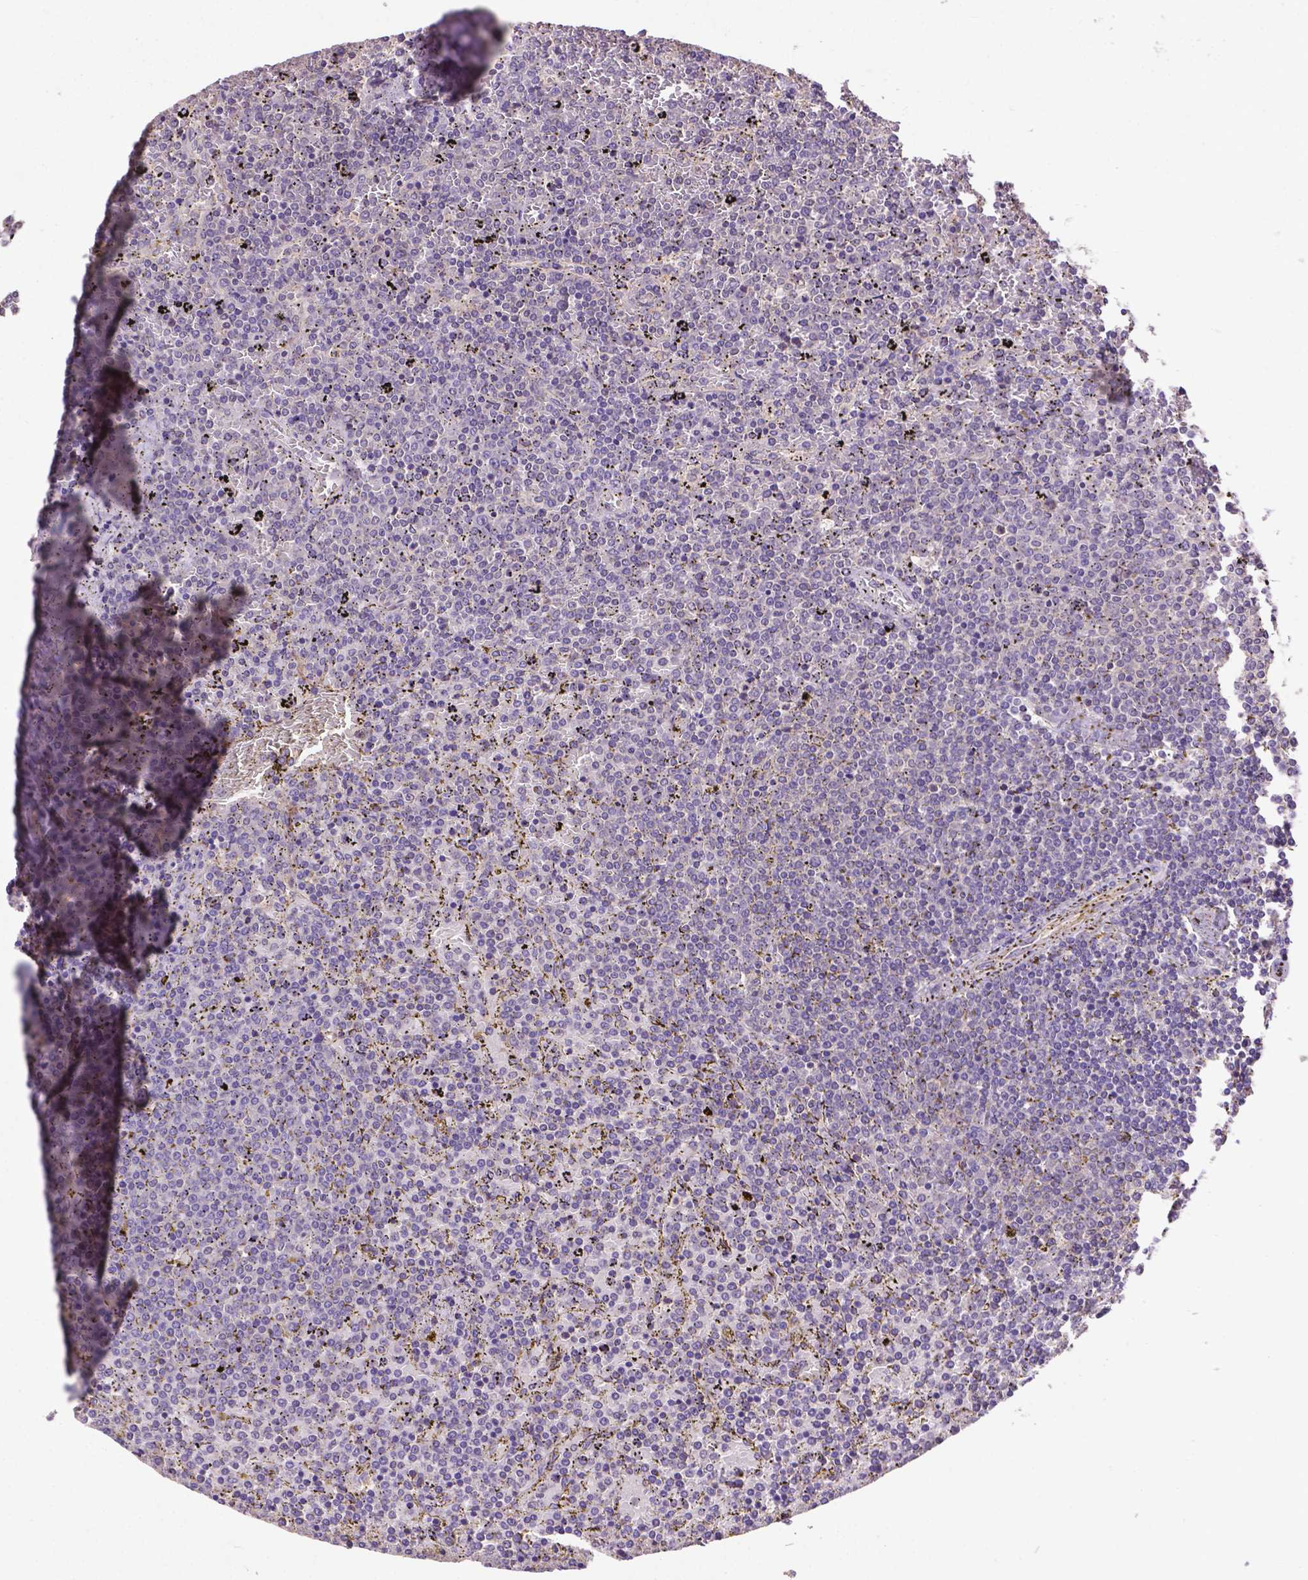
{"staining": {"intensity": "negative", "quantity": "none", "location": "none"}, "tissue": "lymphoma", "cell_type": "Tumor cells", "image_type": "cancer", "snomed": [{"axis": "morphology", "description": "Malignant lymphoma, non-Hodgkin's type, Low grade"}, {"axis": "topography", "description": "Spleen"}], "caption": "This is a micrograph of immunohistochemistry staining of low-grade malignant lymphoma, non-Hodgkin's type, which shows no staining in tumor cells.", "gene": "ZNF337", "patient": {"sex": "female", "age": 77}}